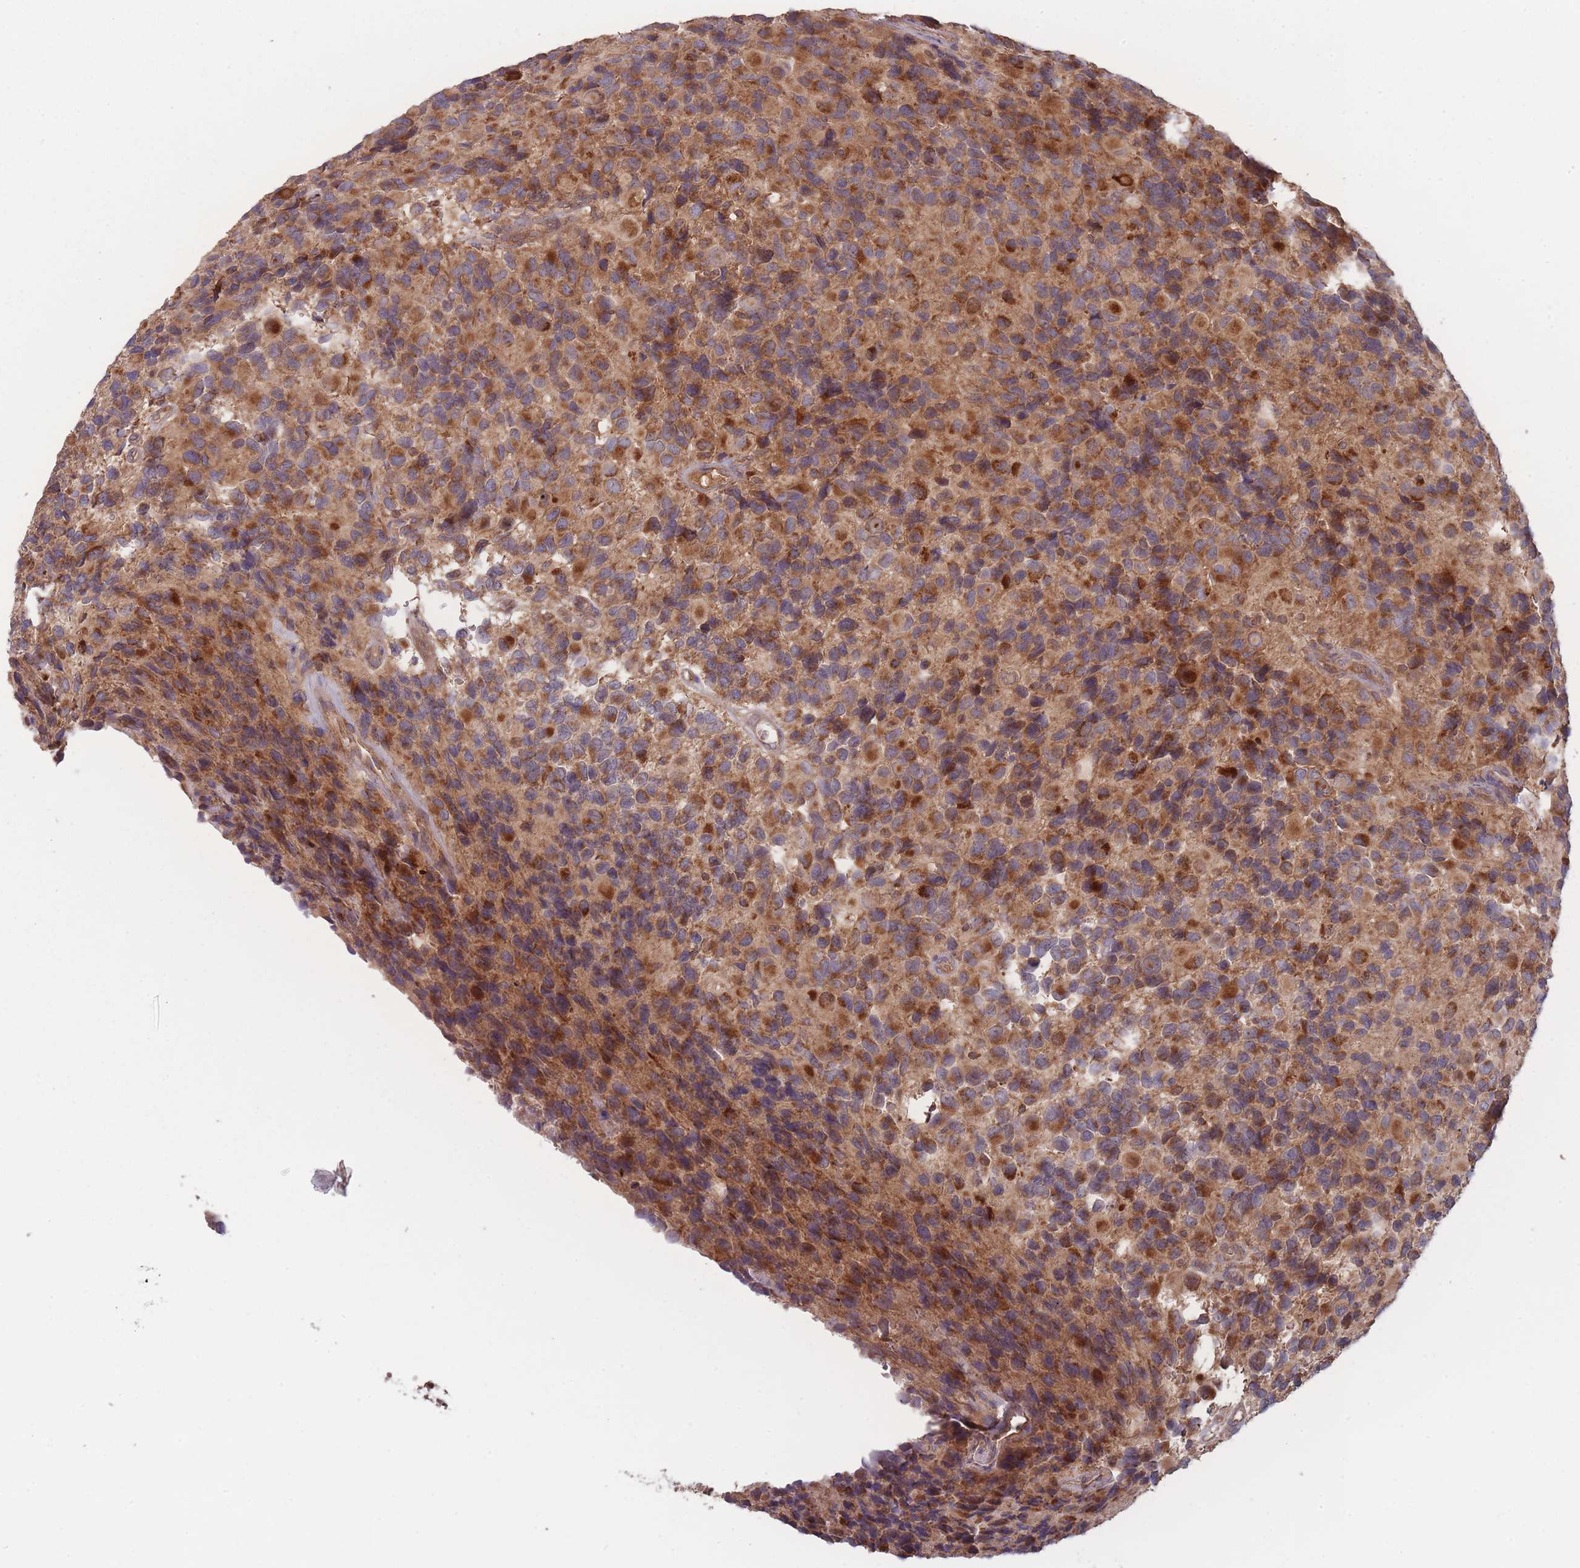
{"staining": {"intensity": "strong", "quantity": ">75%", "location": "cytoplasmic/membranous"}, "tissue": "glioma", "cell_type": "Tumor cells", "image_type": "cancer", "snomed": [{"axis": "morphology", "description": "Glioma, malignant, High grade"}, {"axis": "topography", "description": "Brain"}], "caption": "Tumor cells display high levels of strong cytoplasmic/membranous staining in approximately >75% of cells in human malignant high-grade glioma.", "gene": "ATP5MG", "patient": {"sex": "male", "age": 77}}